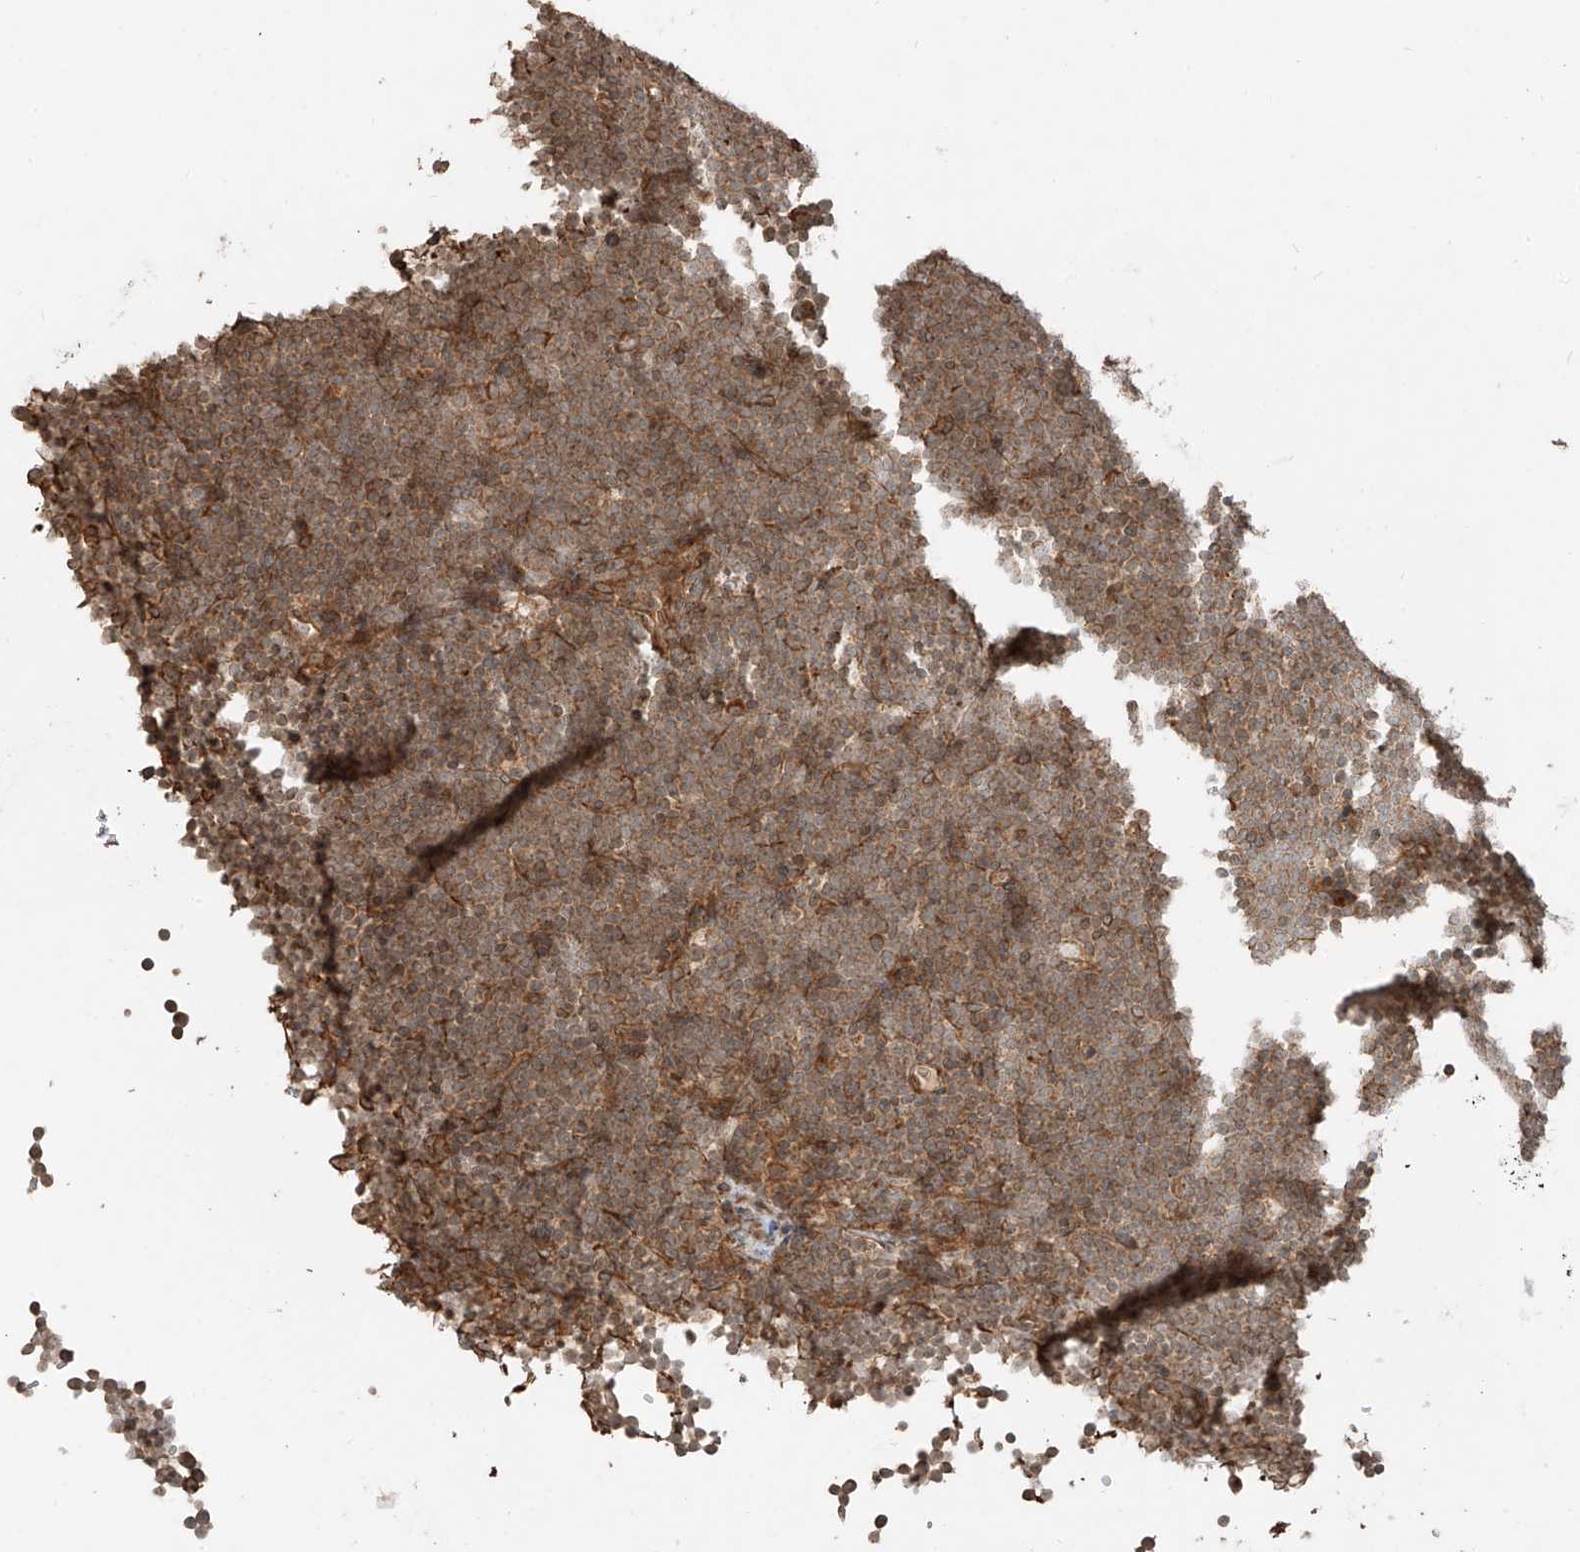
{"staining": {"intensity": "moderate", "quantity": ">75%", "location": "cytoplasmic/membranous"}, "tissue": "lymphoma", "cell_type": "Tumor cells", "image_type": "cancer", "snomed": [{"axis": "morphology", "description": "Malignant lymphoma, non-Hodgkin's type, High grade"}, {"axis": "topography", "description": "Lymph node"}], "caption": "A micrograph of human lymphoma stained for a protein displays moderate cytoplasmic/membranous brown staining in tumor cells. Nuclei are stained in blue.", "gene": "ANKZF1", "patient": {"sex": "male", "age": 13}}